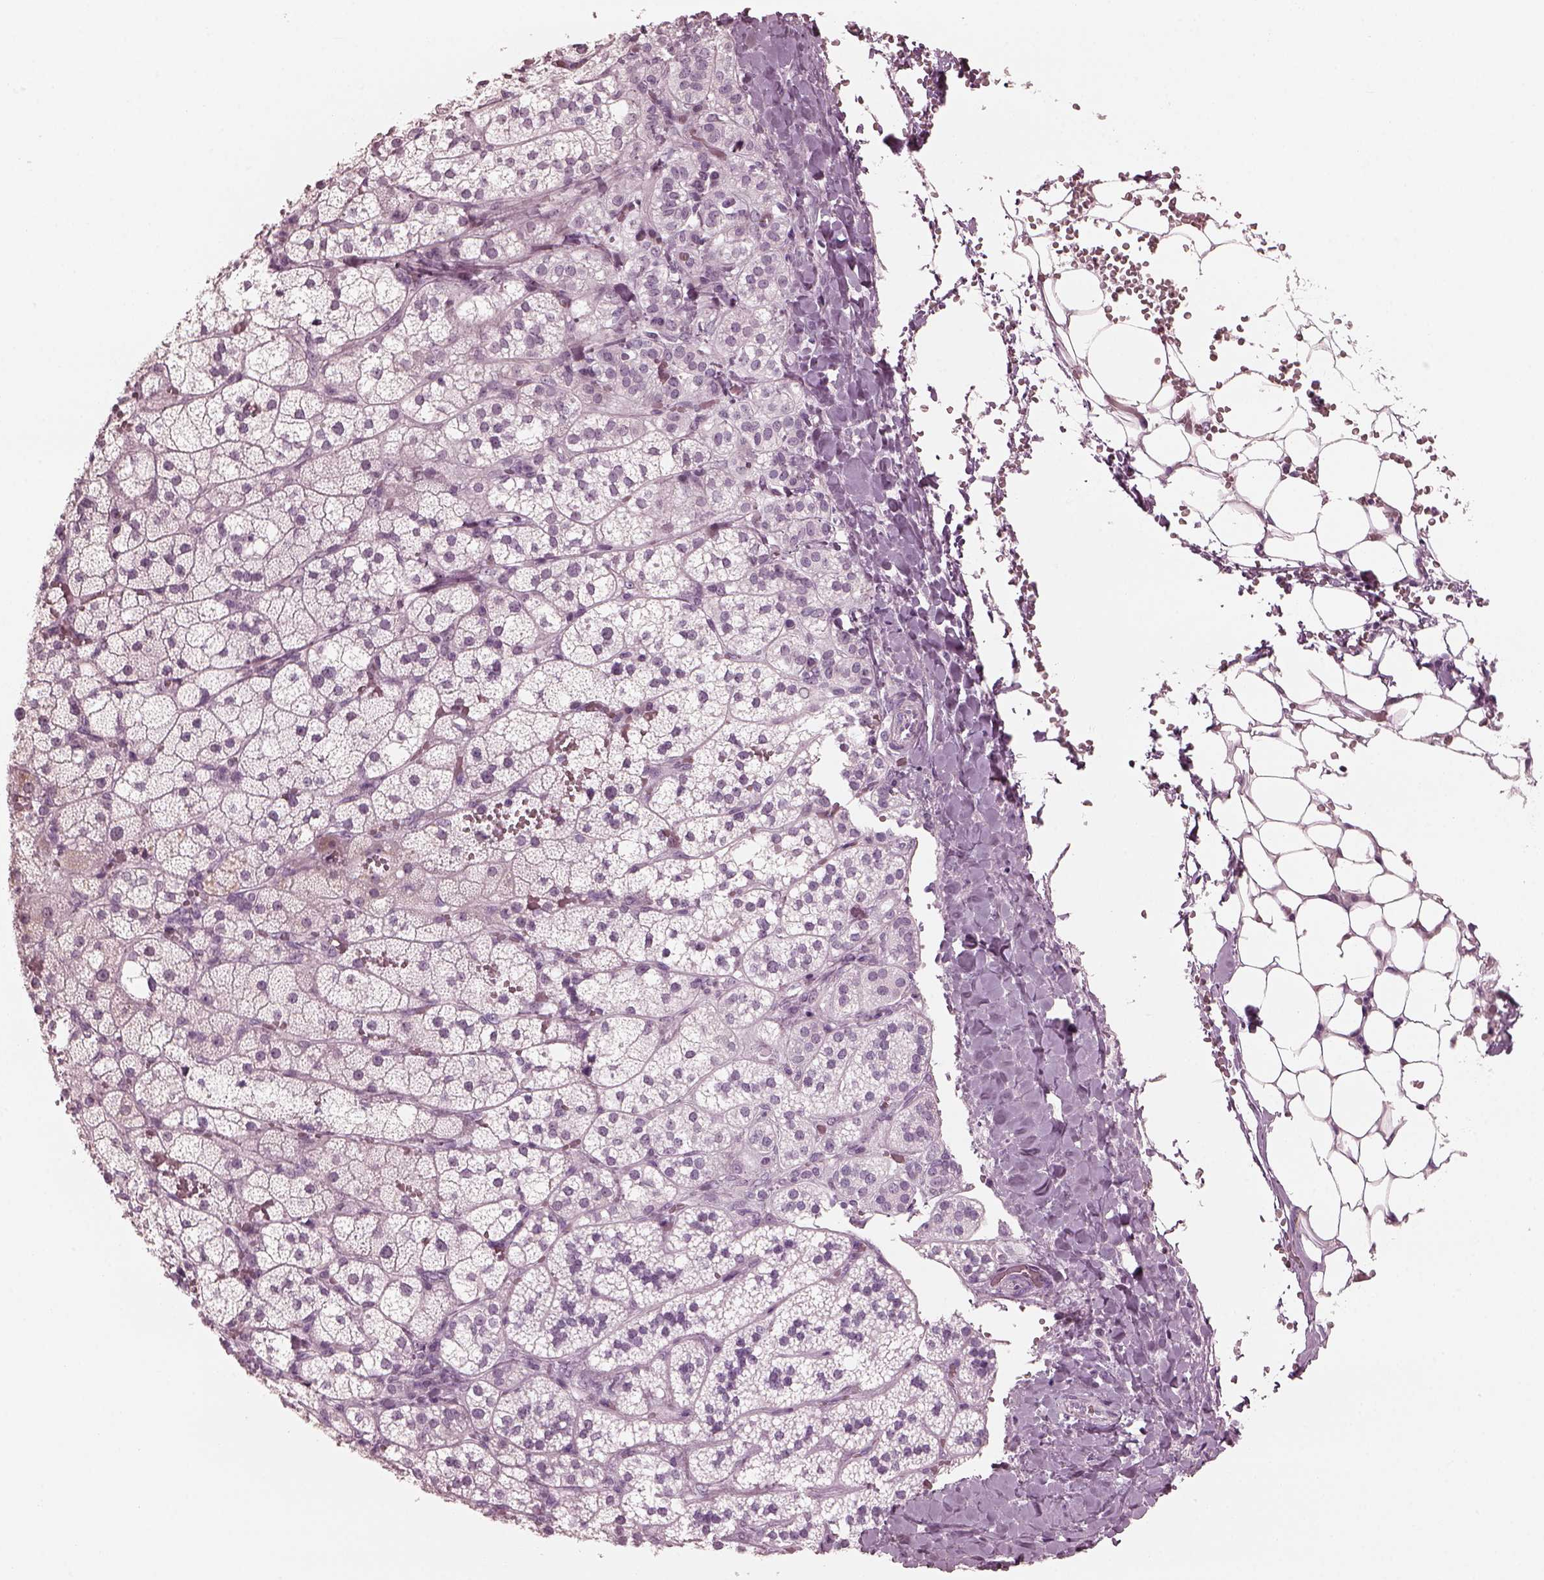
{"staining": {"intensity": "negative", "quantity": "none", "location": "none"}, "tissue": "adrenal gland", "cell_type": "Glandular cells", "image_type": "normal", "snomed": [{"axis": "morphology", "description": "Normal tissue, NOS"}, {"axis": "topography", "description": "Adrenal gland"}], "caption": "High power microscopy image of an immunohistochemistry (IHC) micrograph of unremarkable adrenal gland, revealing no significant positivity in glandular cells.", "gene": "C2orf81", "patient": {"sex": "male", "age": 53}}